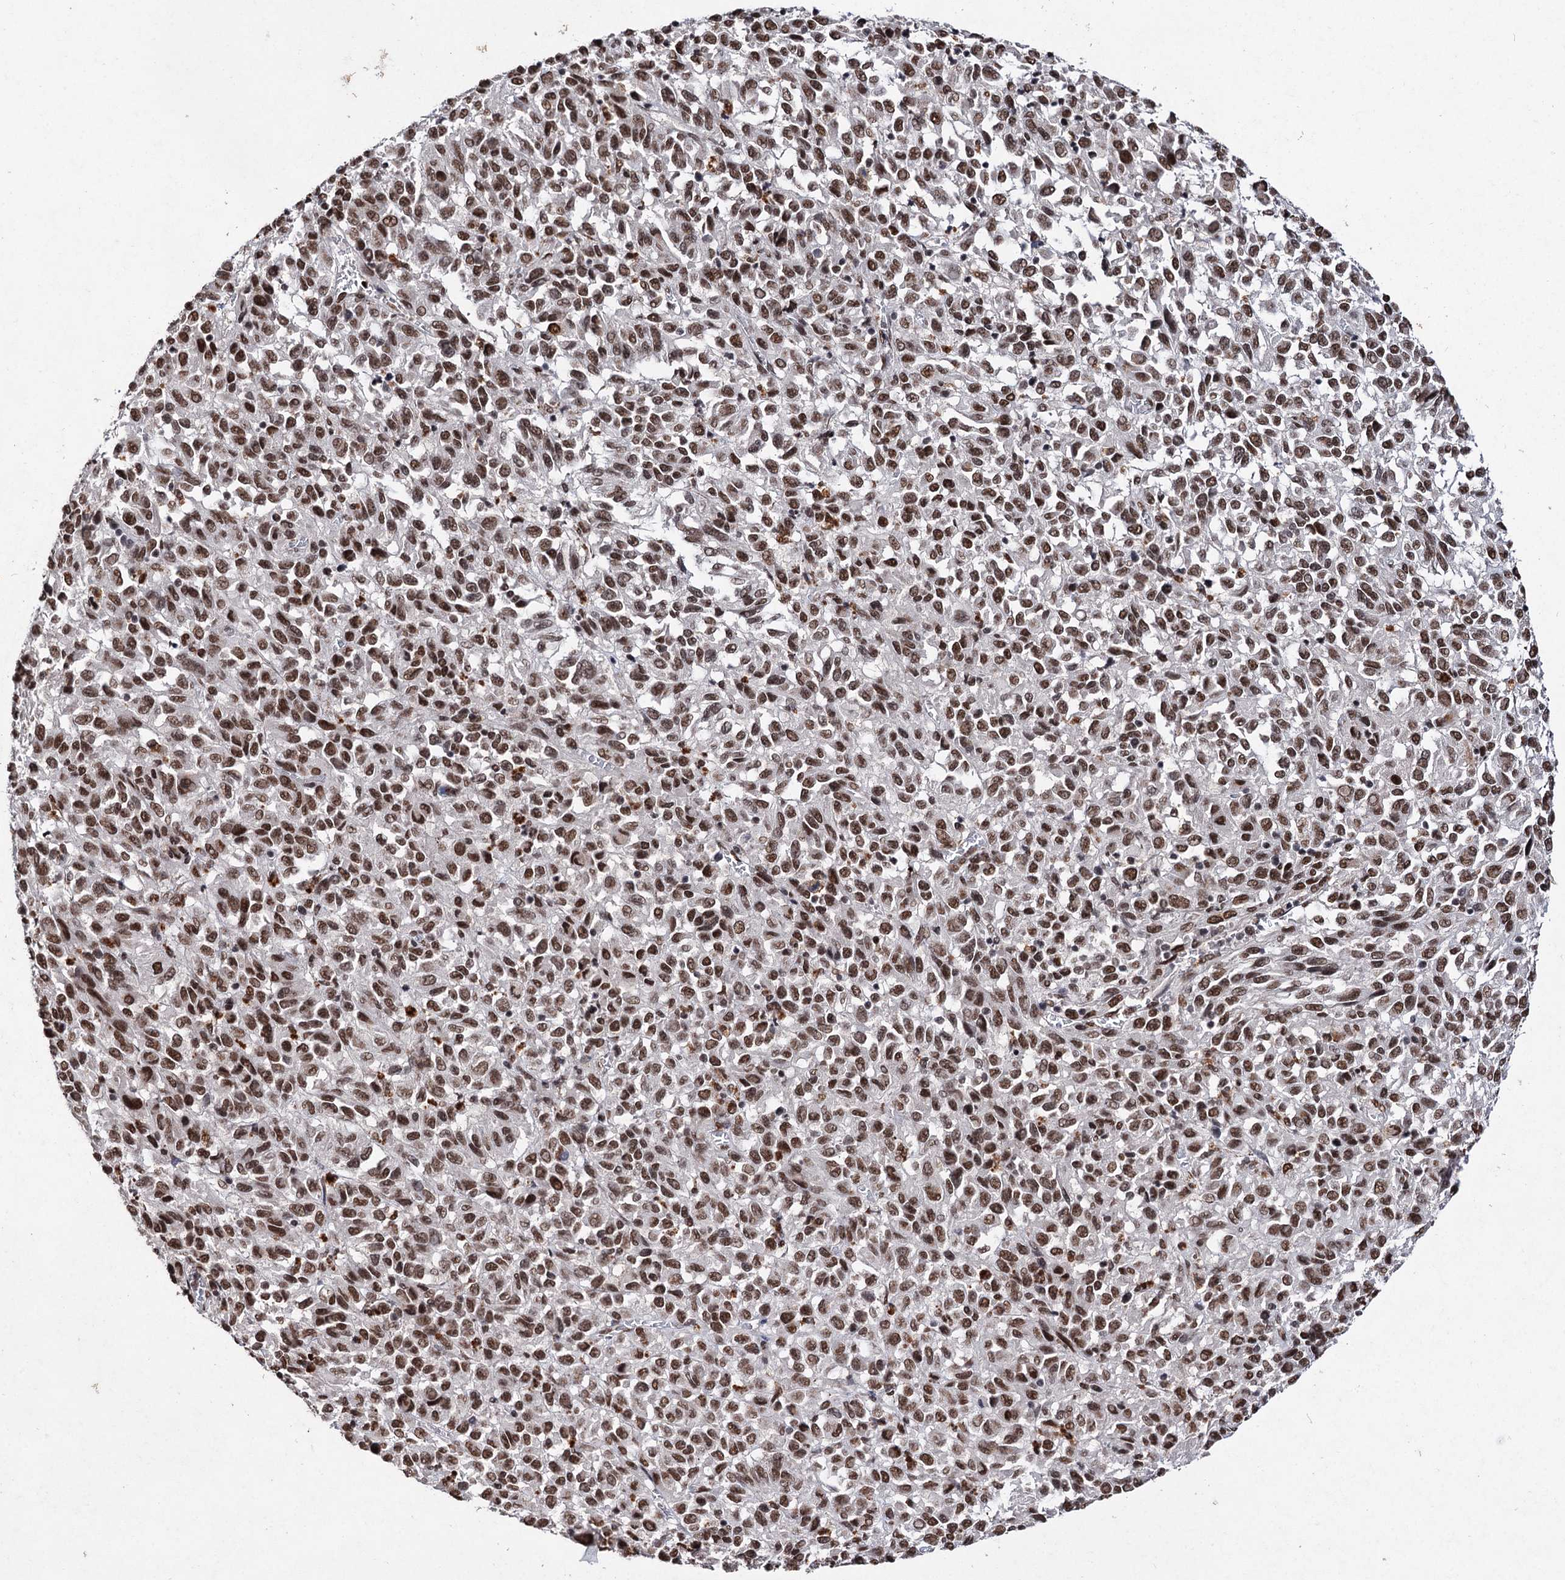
{"staining": {"intensity": "moderate", "quantity": ">75%", "location": "nuclear"}, "tissue": "melanoma", "cell_type": "Tumor cells", "image_type": "cancer", "snomed": [{"axis": "morphology", "description": "Malignant melanoma, Metastatic site"}, {"axis": "topography", "description": "Lung"}], "caption": "Immunohistochemical staining of human melanoma displays moderate nuclear protein staining in about >75% of tumor cells. (DAB = brown stain, brightfield microscopy at high magnification).", "gene": "MATR3", "patient": {"sex": "male", "age": 64}}